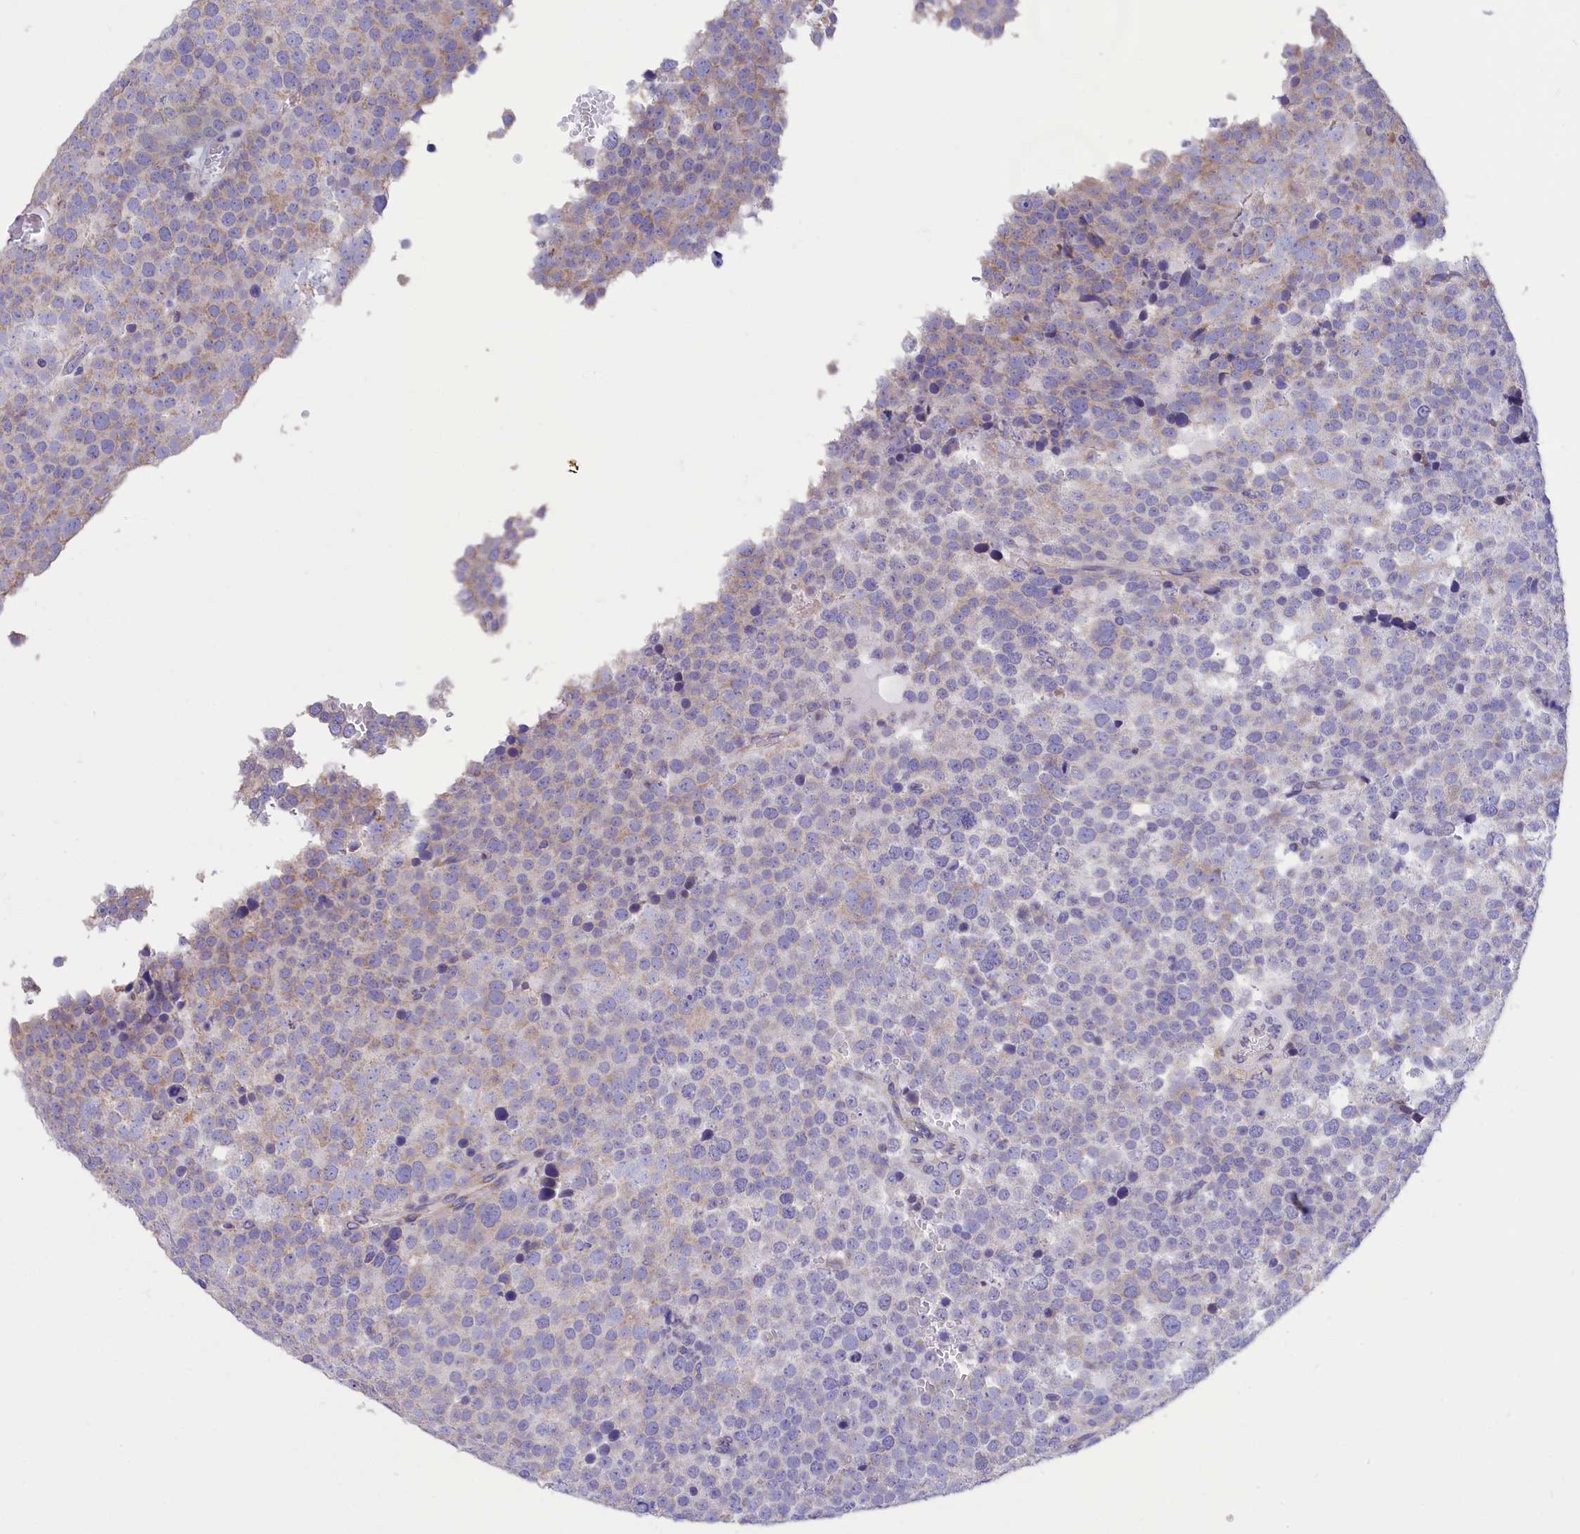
{"staining": {"intensity": "weak", "quantity": "<25%", "location": "cytoplasmic/membranous"}, "tissue": "testis cancer", "cell_type": "Tumor cells", "image_type": "cancer", "snomed": [{"axis": "morphology", "description": "Seminoma, NOS"}, {"axis": "topography", "description": "Testis"}], "caption": "Testis cancer stained for a protein using immunohistochemistry reveals no staining tumor cells.", "gene": "CYP2U1", "patient": {"sex": "male", "age": 71}}